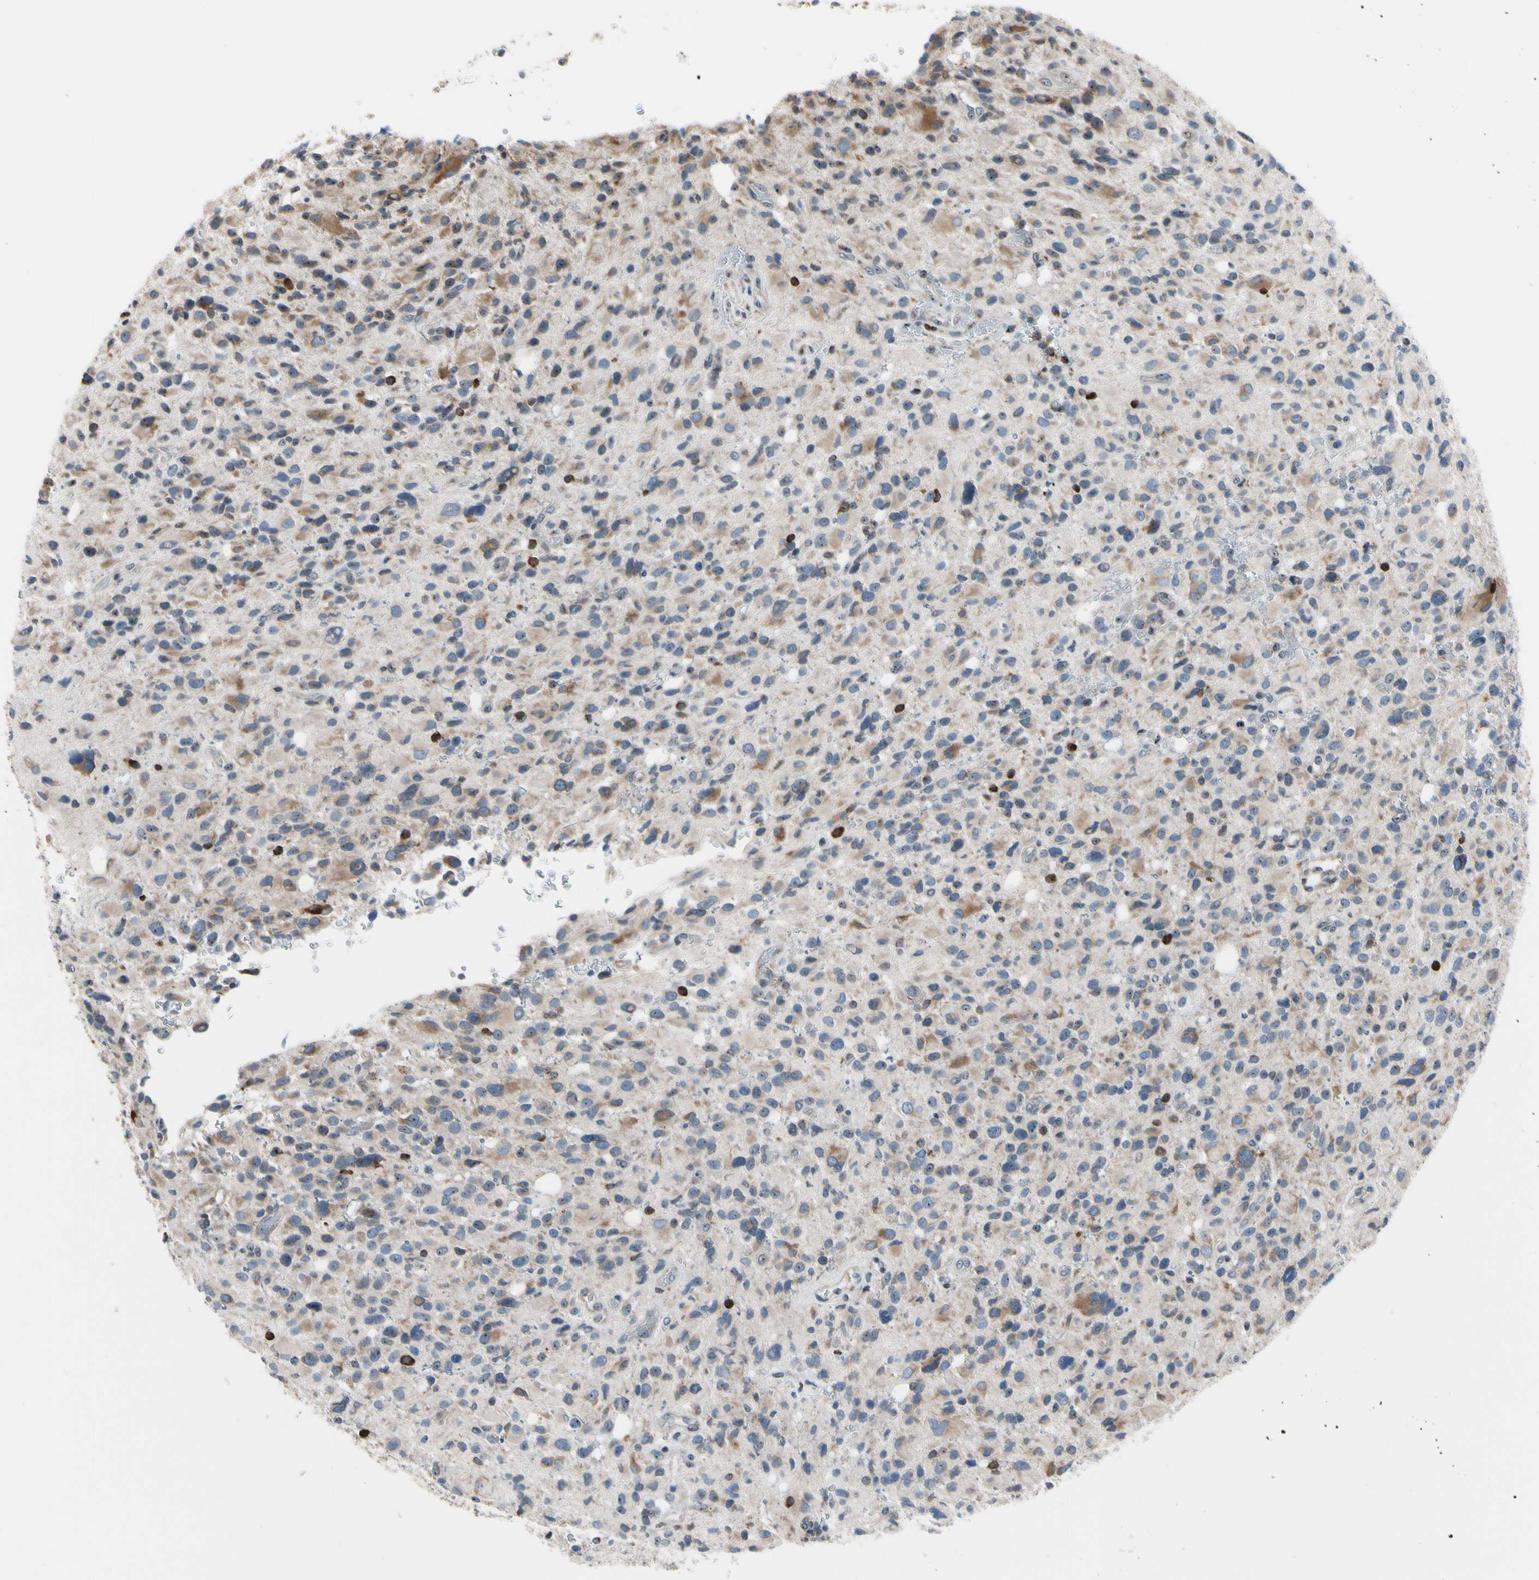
{"staining": {"intensity": "moderate", "quantity": ">75%", "location": "cytoplasmic/membranous"}, "tissue": "glioma", "cell_type": "Tumor cells", "image_type": "cancer", "snomed": [{"axis": "morphology", "description": "Glioma, malignant, High grade"}, {"axis": "topography", "description": "Brain"}], "caption": "Protein analysis of glioma tissue shows moderate cytoplasmic/membranous staining in approximately >75% of tumor cells.", "gene": "TMED7", "patient": {"sex": "male", "age": 48}}